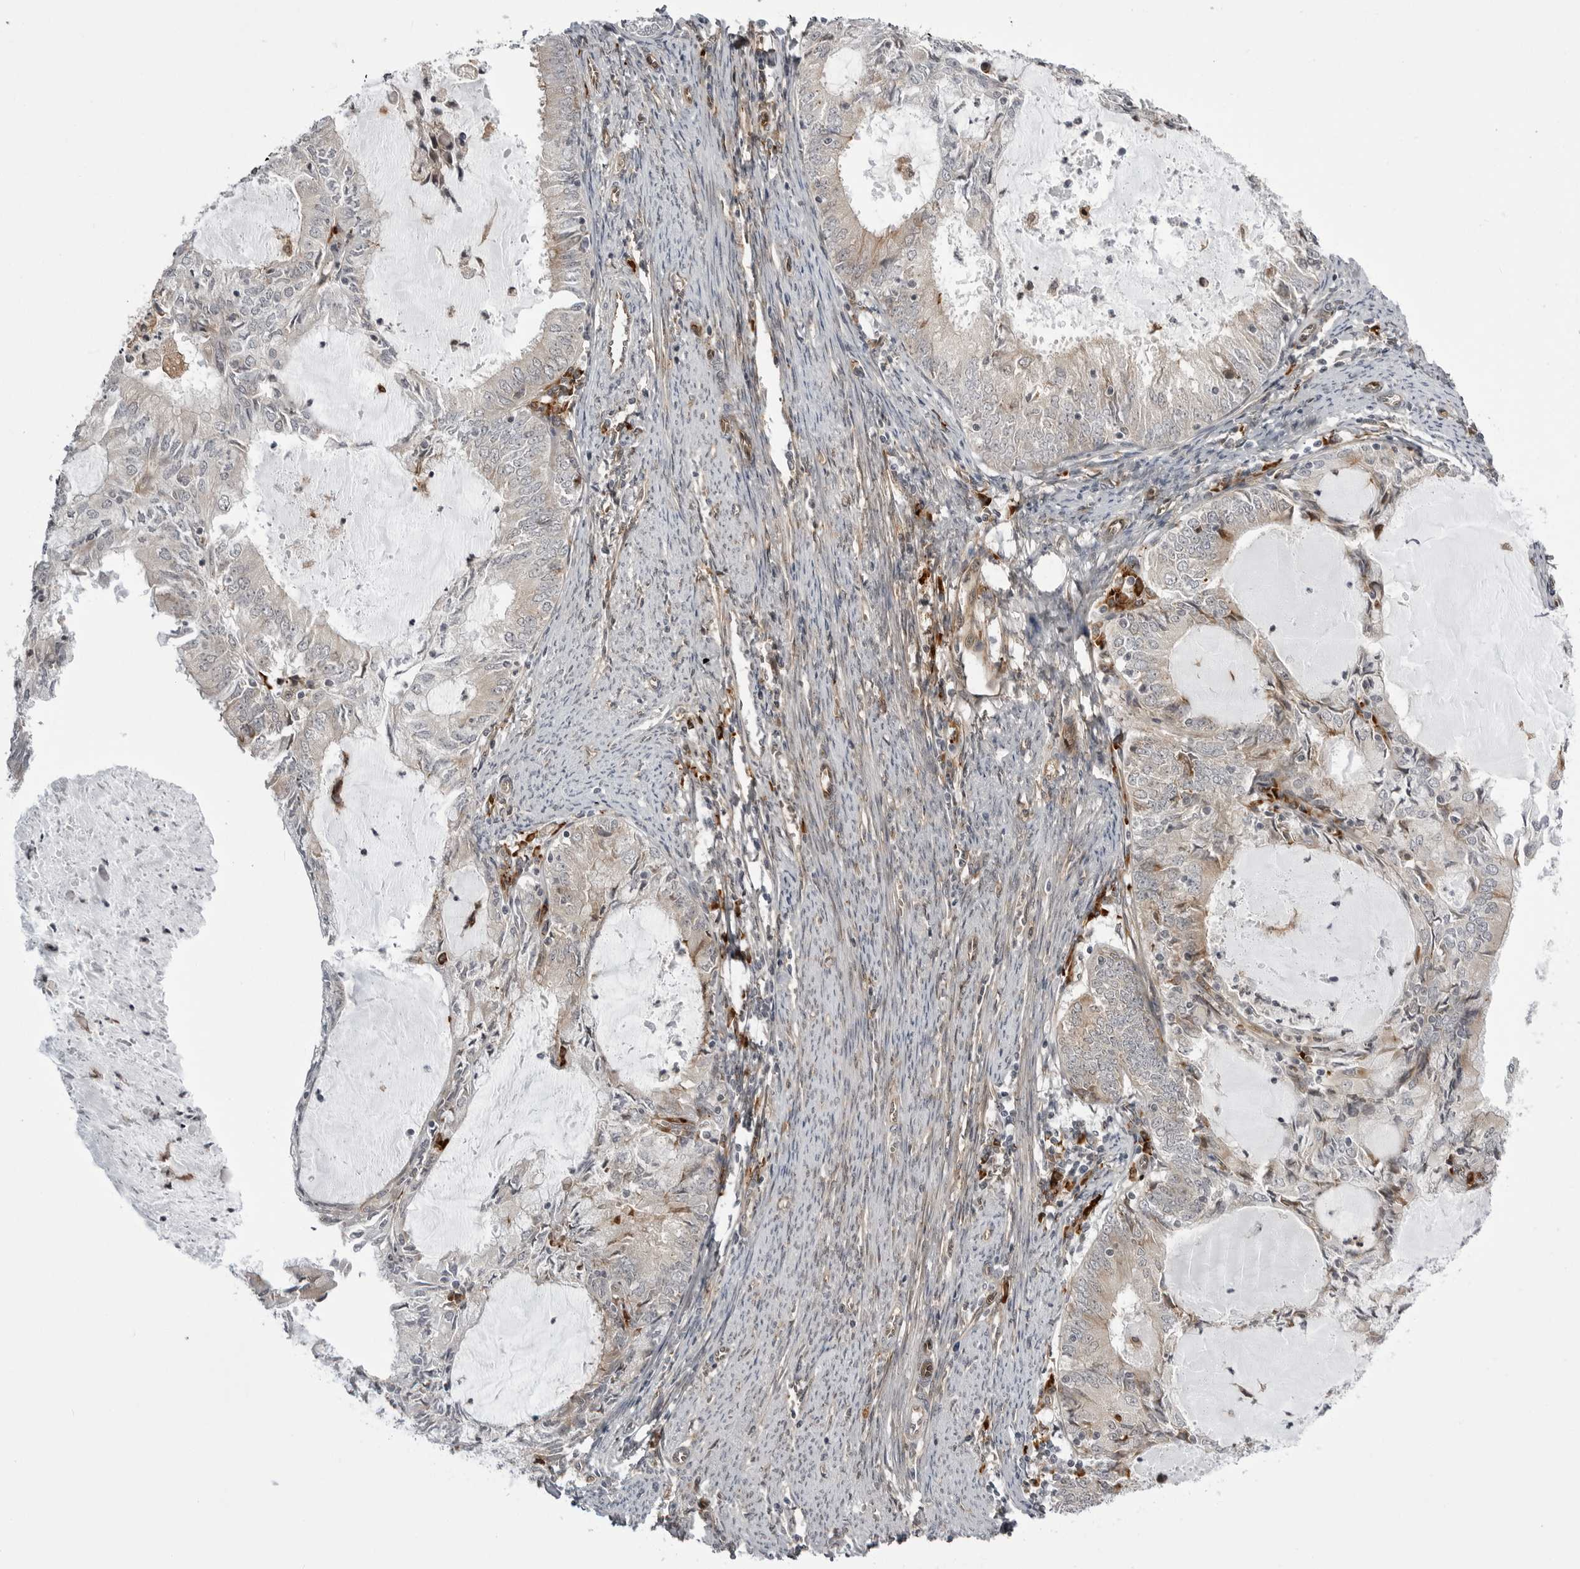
{"staining": {"intensity": "weak", "quantity": "<25%", "location": "cytoplasmic/membranous"}, "tissue": "endometrial cancer", "cell_type": "Tumor cells", "image_type": "cancer", "snomed": [{"axis": "morphology", "description": "Adenocarcinoma, NOS"}, {"axis": "topography", "description": "Endometrium"}], "caption": "This photomicrograph is of endometrial cancer (adenocarcinoma) stained with immunohistochemistry to label a protein in brown with the nuclei are counter-stained blue. There is no expression in tumor cells.", "gene": "ARL5A", "patient": {"sex": "female", "age": 57}}